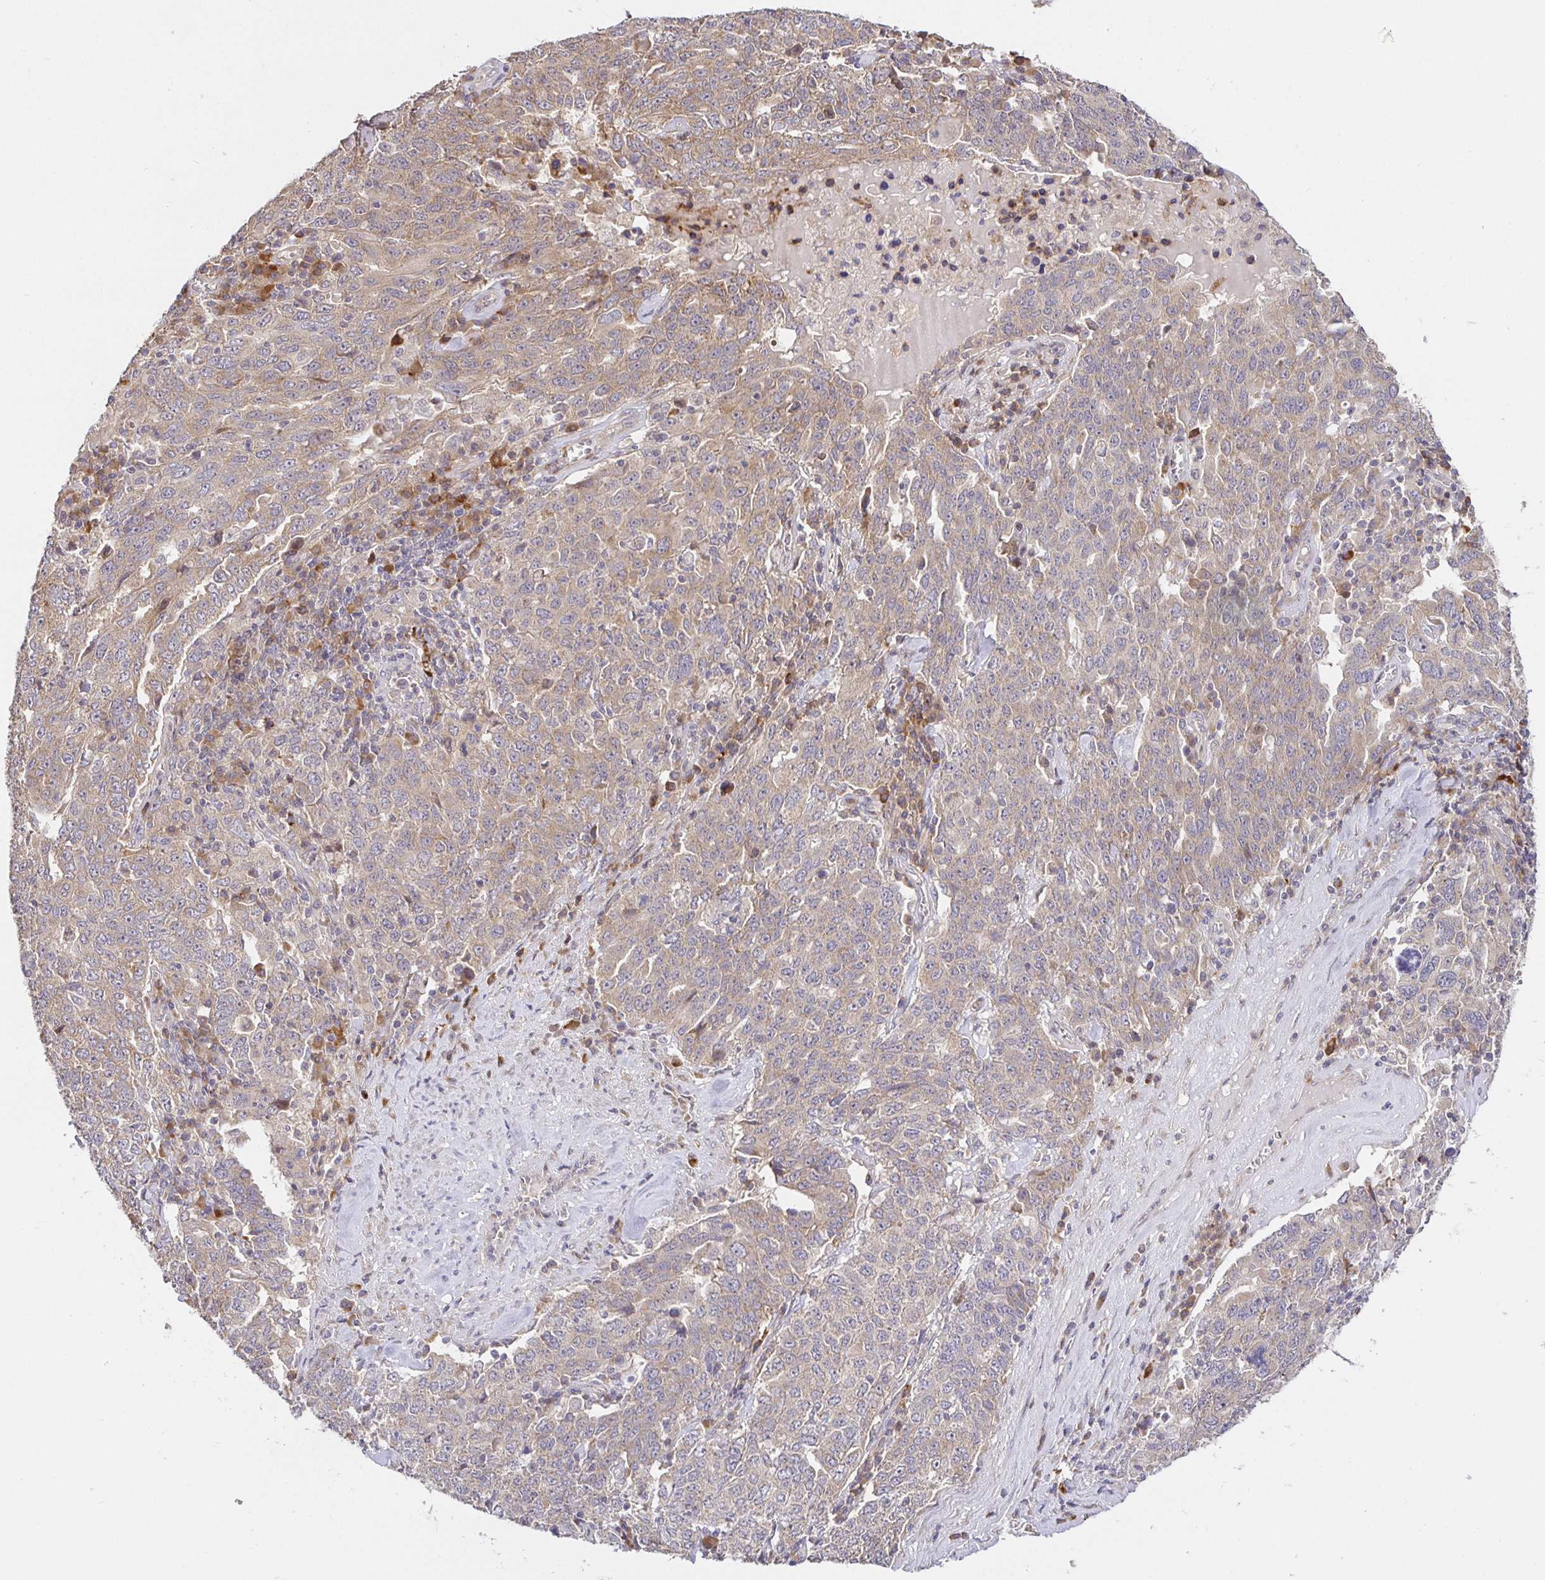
{"staining": {"intensity": "weak", "quantity": ">75%", "location": "cytoplasmic/membranous"}, "tissue": "ovarian cancer", "cell_type": "Tumor cells", "image_type": "cancer", "snomed": [{"axis": "morphology", "description": "Carcinoma, endometroid"}, {"axis": "topography", "description": "Ovary"}], "caption": "This histopathology image shows immunohistochemistry staining of ovarian cancer (endometroid carcinoma), with low weak cytoplasmic/membranous staining in approximately >75% of tumor cells.", "gene": "ZDHHC11", "patient": {"sex": "female", "age": 62}}